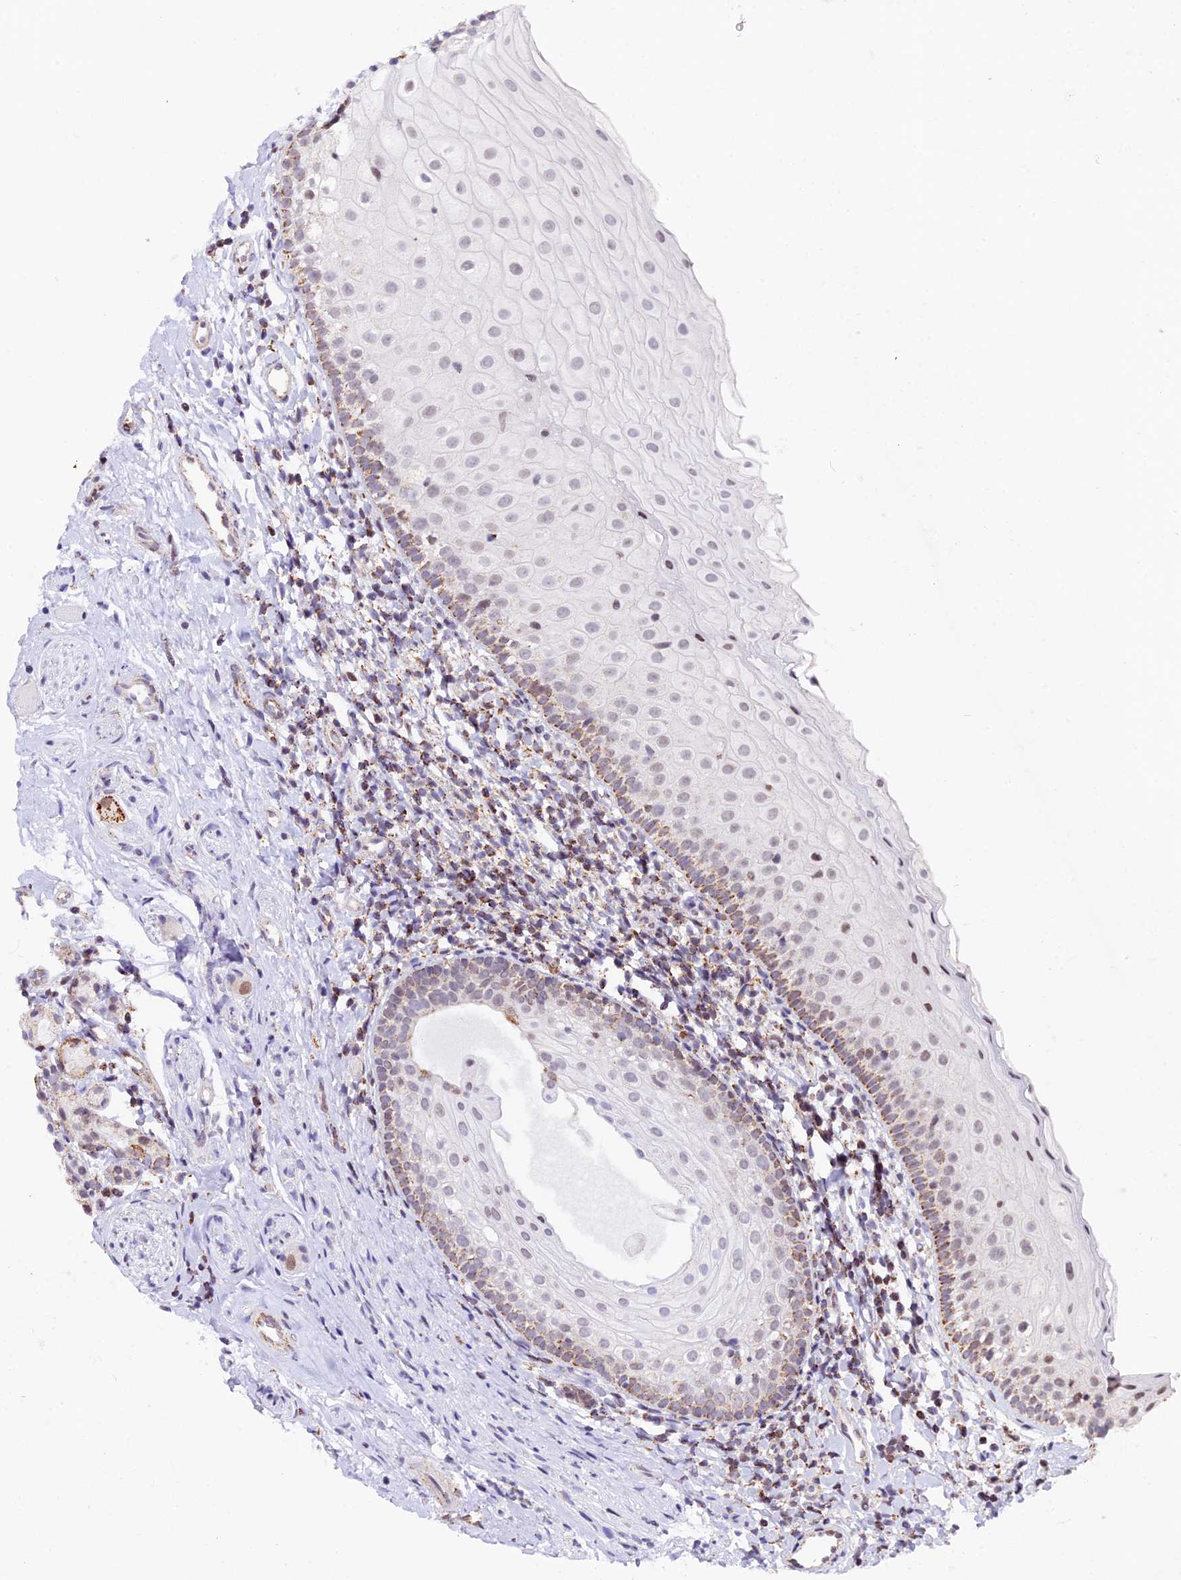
{"staining": {"intensity": "moderate", "quantity": "25%-75%", "location": "cytoplasmic/membranous"}, "tissue": "oral mucosa", "cell_type": "Squamous epithelial cells", "image_type": "normal", "snomed": [{"axis": "morphology", "description": "Normal tissue, NOS"}, {"axis": "topography", "description": "Oral tissue"}], "caption": "This is a photomicrograph of IHC staining of unremarkable oral mucosa, which shows moderate expression in the cytoplasmic/membranous of squamous epithelial cells.", "gene": "TFAM", "patient": {"sex": "male", "age": 46}}